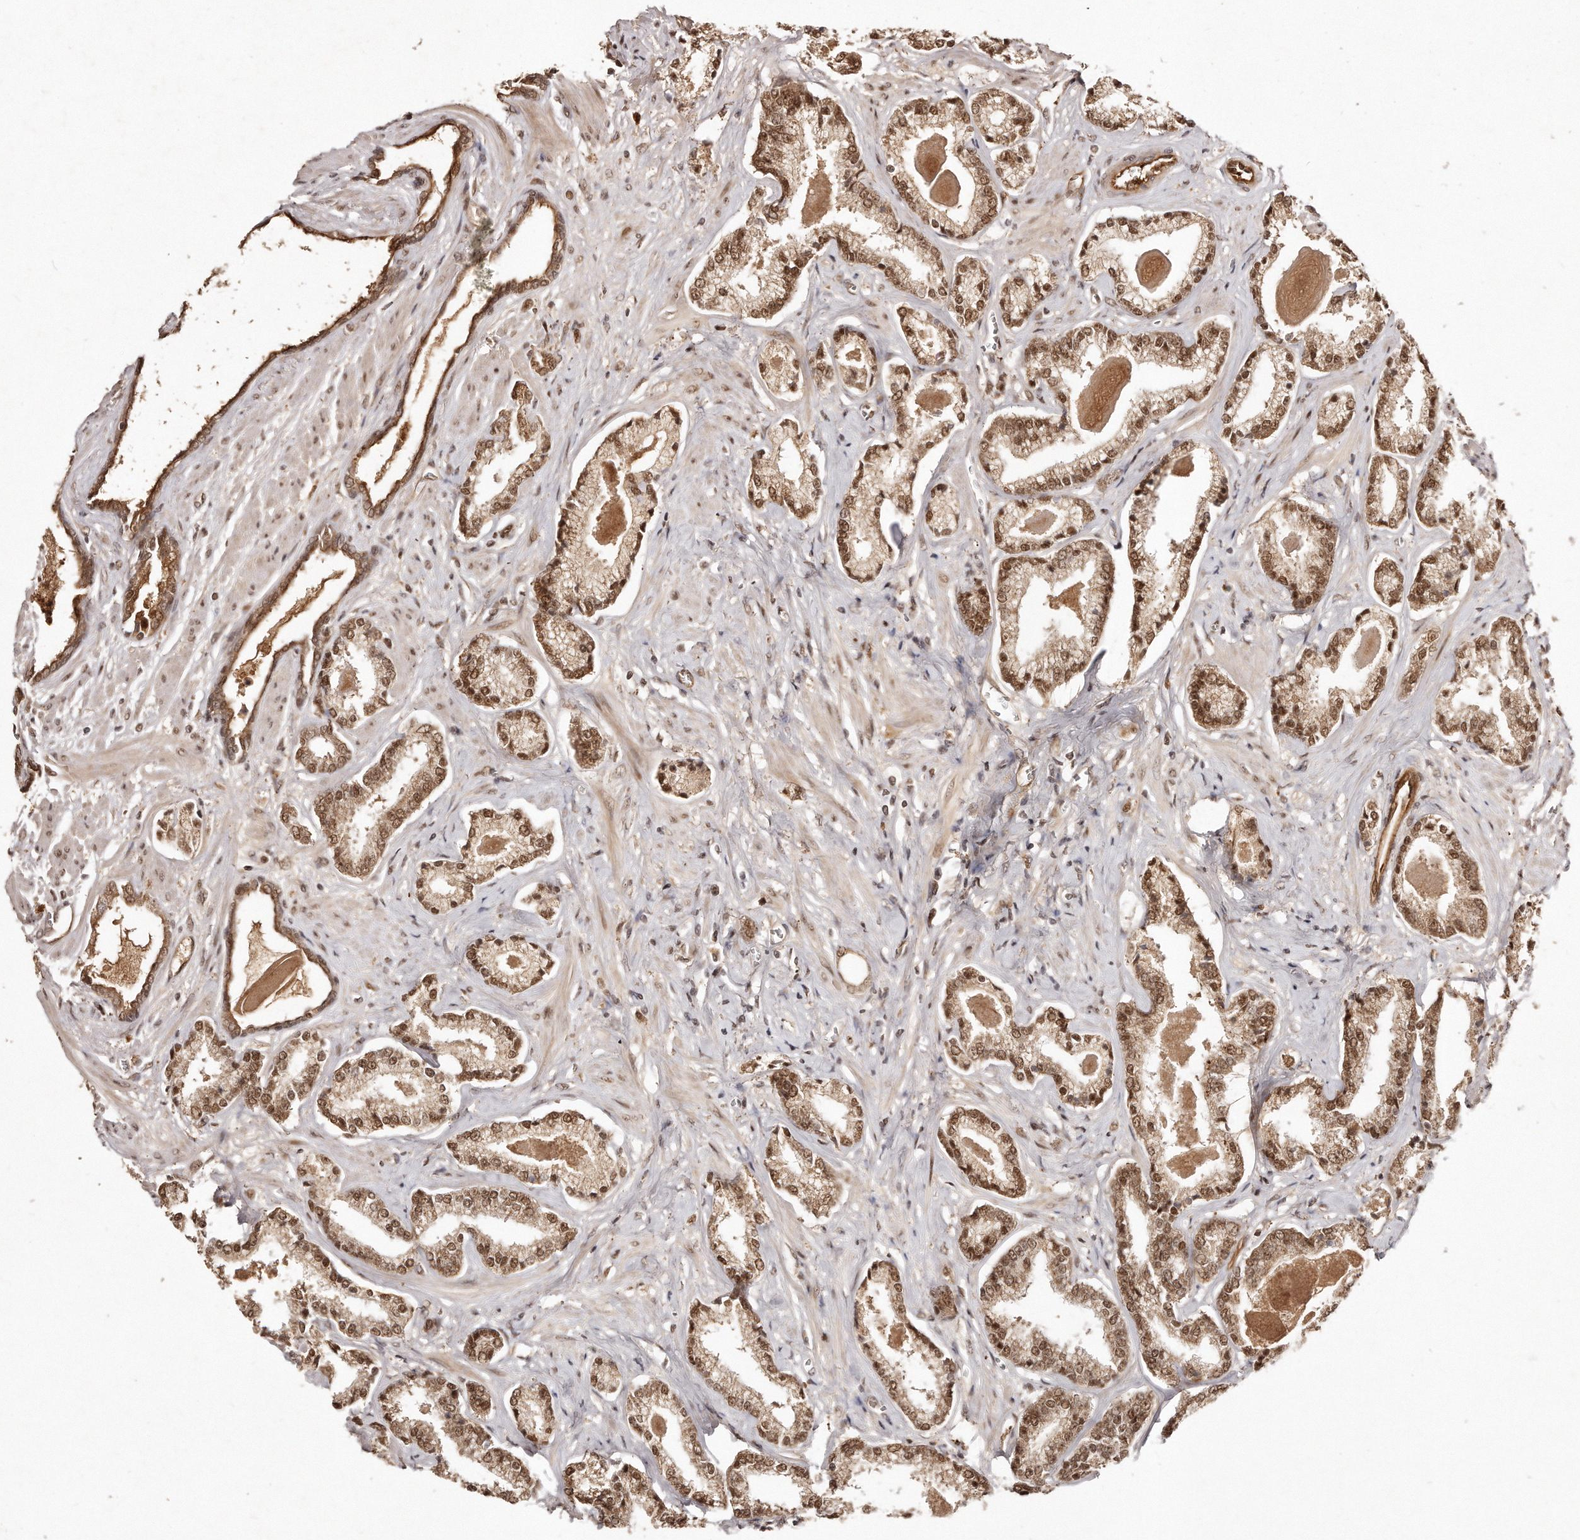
{"staining": {"intensity": "moderate", "quantity": ">75%", "location": "cytoplasmic/membranous,nuclear"}, "tissue": "prostate cancer", "cell_type": "Tumor cells", "image_type": "cancer", "snomed": [{"axis": "morphology", "description": "Adenocarcinoma, Low grade"}, {"axis": "topography", "description": "Prostate"}], "caption": "A histopathology image showing moderate cytoplasmic/membranous and nuclear staining in about >75% of tumor cells in prostate cancer (low-grade adenocarcinoma), as visualized by brown immunohistochemical staining.", "gene": "SOX4", "patient": {"sex": "male", "age": 70}}